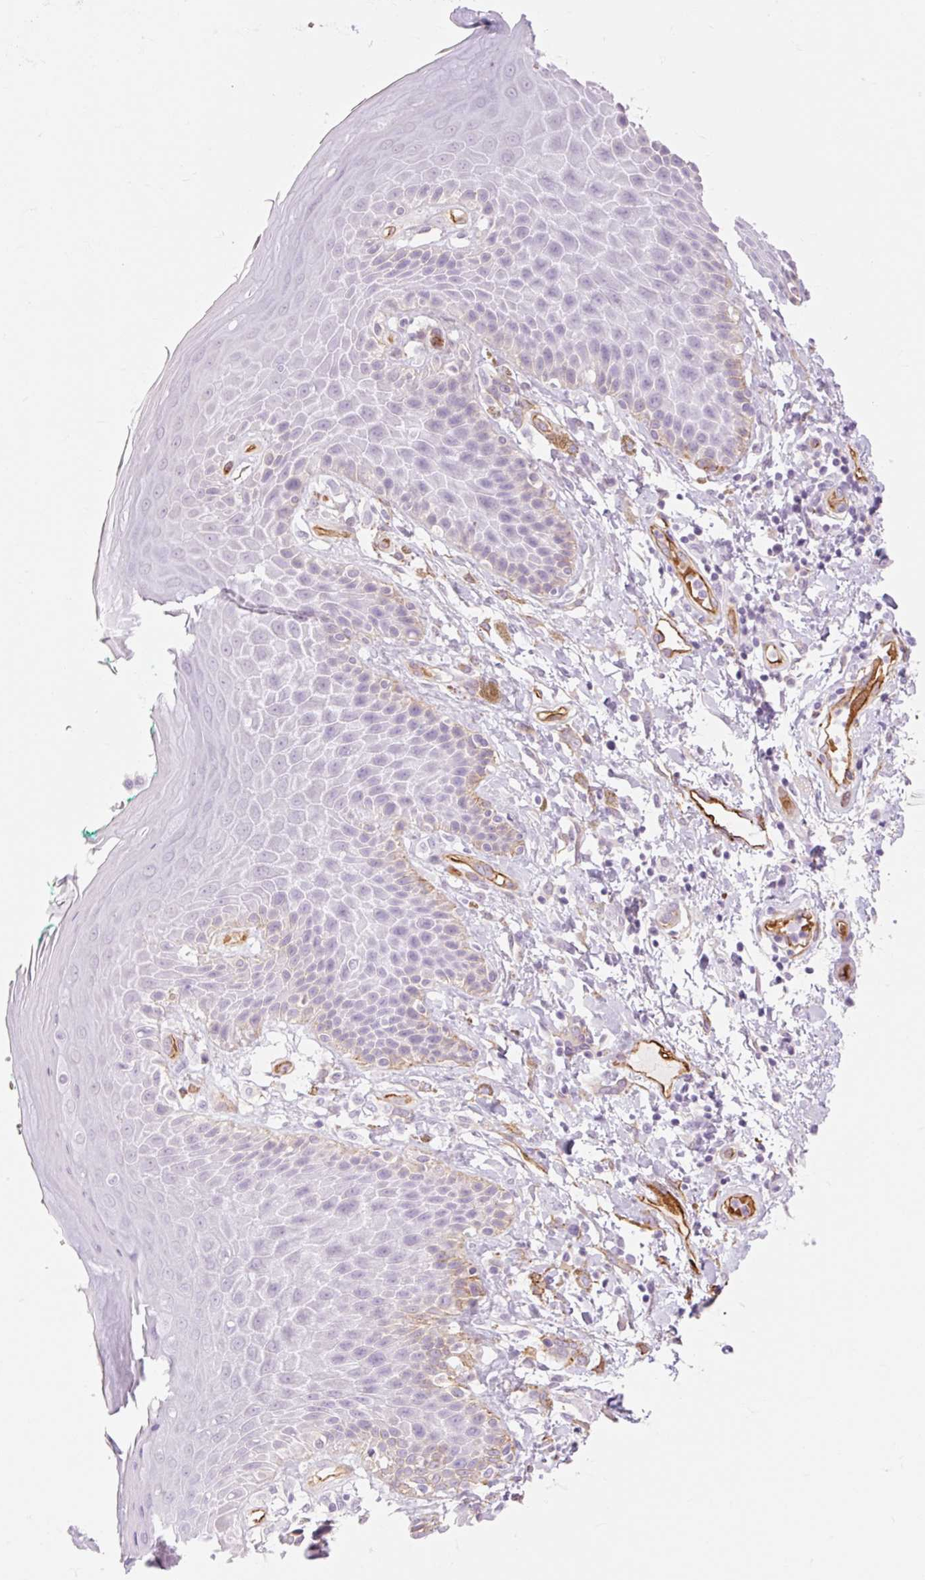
{"staining": {"intensity": "negative", "quantity": "none", "location": "none"}, "tissue": "skin", "cell_type": "Epidermal cells", "image_type": "normal", "snomed": [{"axis": "morphology", "description": "Normal tissue, NOS"}, {"axis": "topography", "description": "Peripheral nerve tissue"}], "caption": "IHC micrograph of unremarkable human skin stained for a protein (brown), which shows no positivity in epidermal cells.", "gene": "TAF1L", "patient": {"sex": "male", "age": 51}}